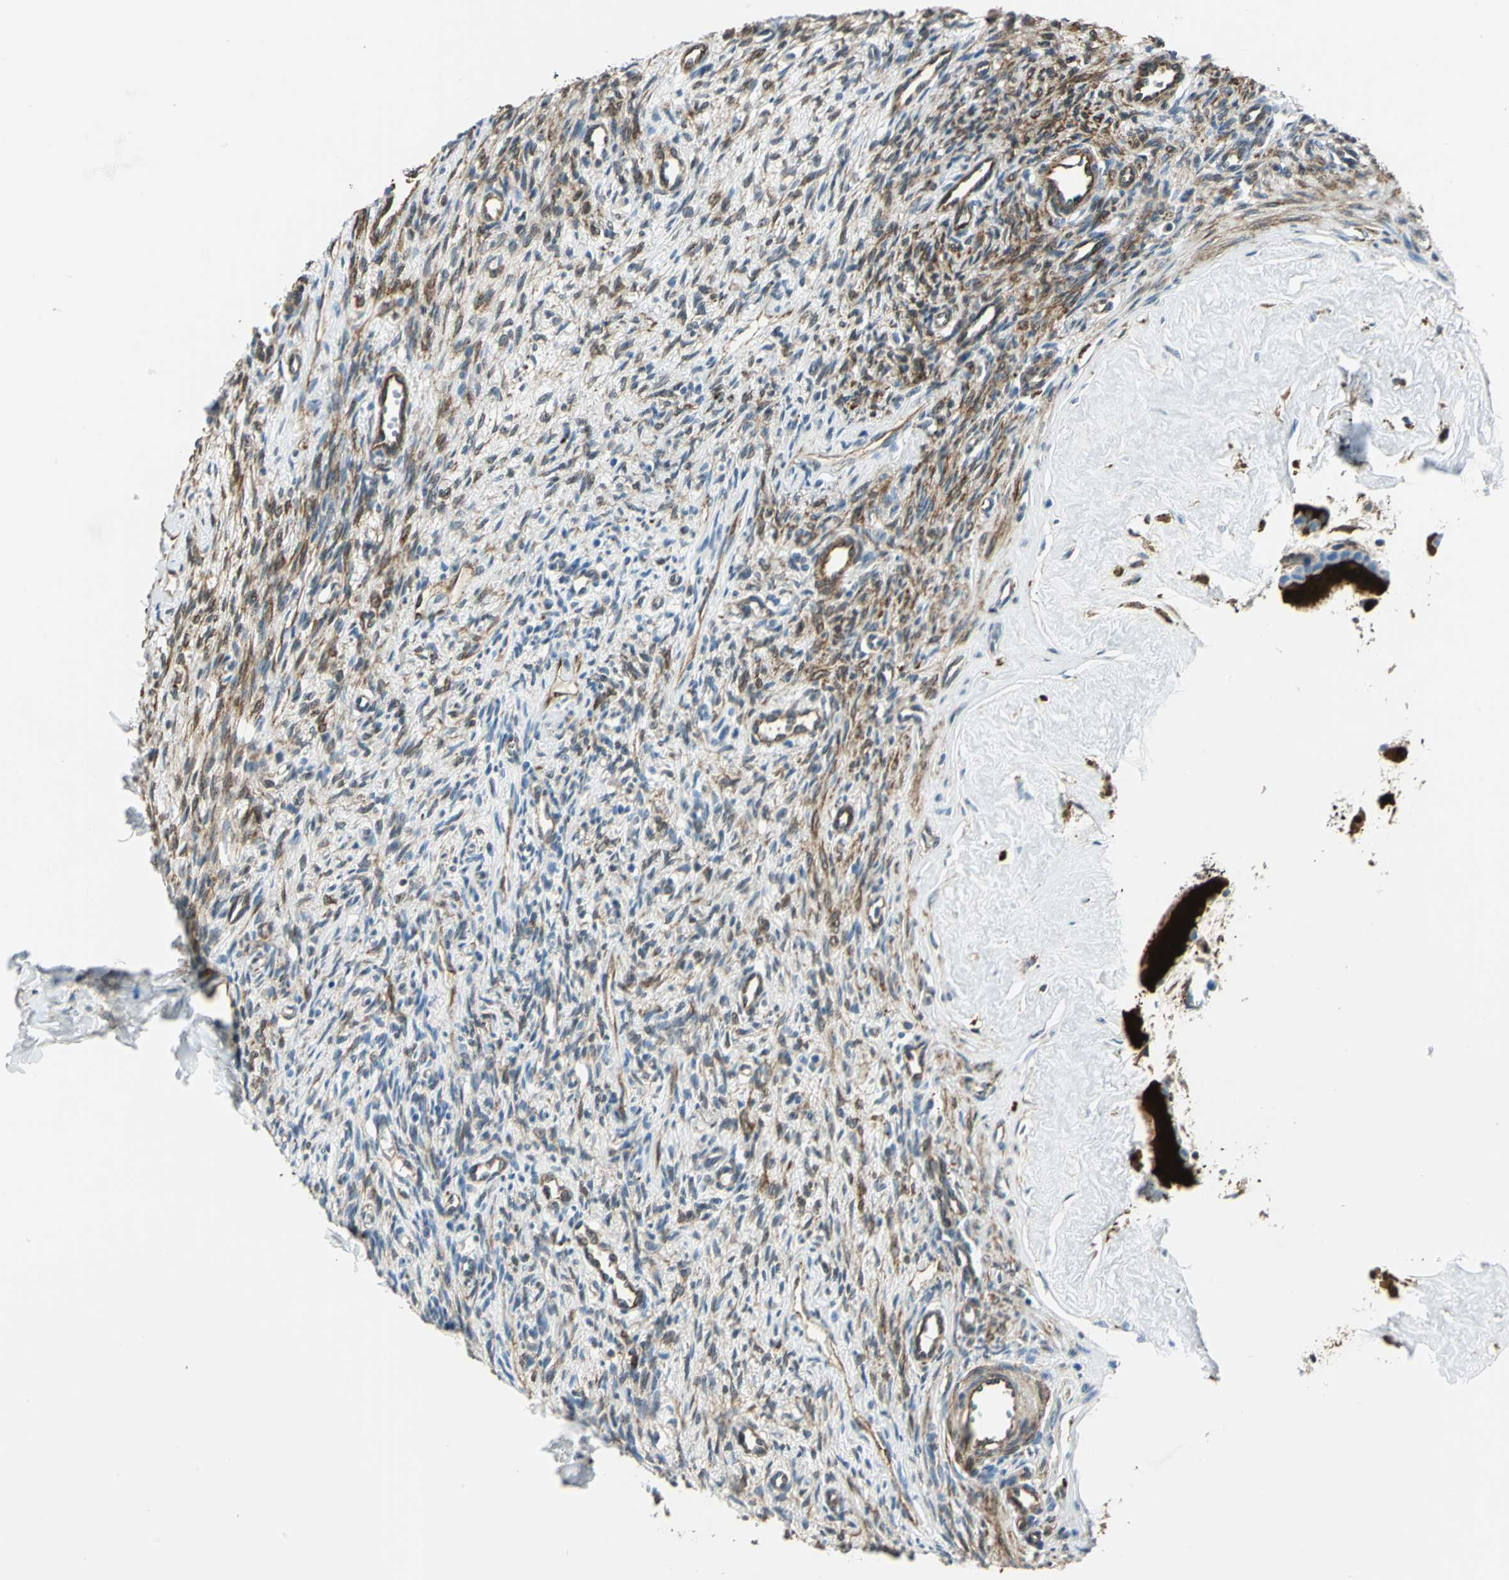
{"staining": {"intensity": "strong", "quantity": ">75%", "location": "cytoplasmic/membranous"}, "tissue": "ovary", "cell_type": "Follicle cells", "image_type": "normal", "snomed": [{"axis": "morphology", "description": "Normal tissue, NOS"}, {"axis": "topography", "description": "Ovary"}], "caption": "Human ovary stained with a brown dye displays strong cytoplasmic/membranous positive positivity in approximately >75% of follicle cells.", "gene": "HSPB1", "patient": {"sex": "female", "age": 33}}